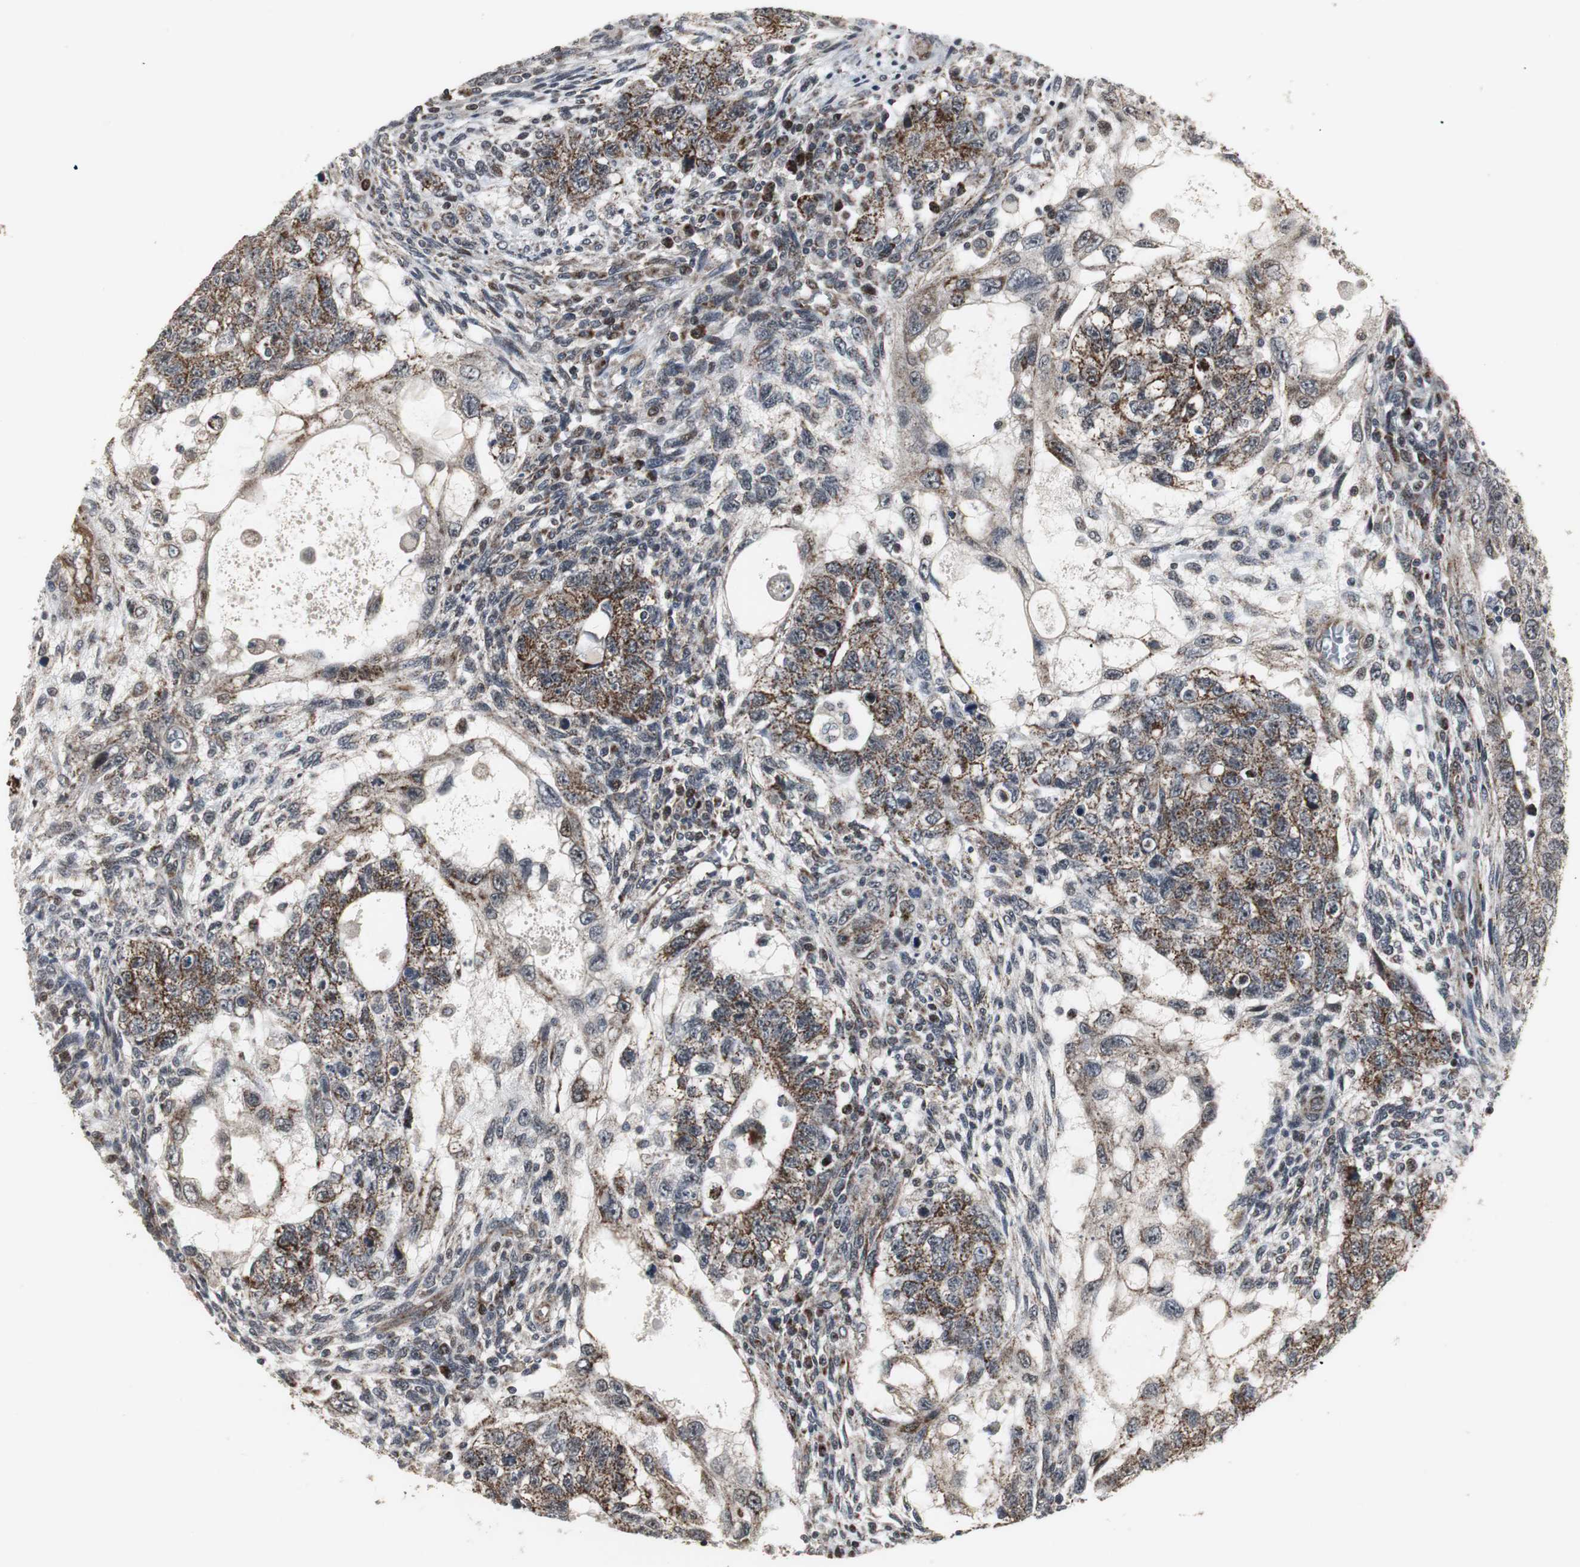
{"staining": {"intensity": "strong", "quantity": ">75%", "location": "cytoplasmic/membranous"}, "tissue": "testis cancer", "cell_type": "Tumor cells", "image_type": "cancer", "snomed": [{"axis": "morphology", "description": "Normal tissue, NOS"}, {"axis": "morphology", "description": "Carcinoma, Embryonal, NOS"}, {"axis": "topography", "description": "Testis"}], "caption": "Protein analysis of embryonal carcinoma (testis) tissue exhibits strong cytoplasmic/membranous expression in approximately >75% of tumor cells.", "gene": "MRPL40", "patient": {"sex": "male", "age": 36}}